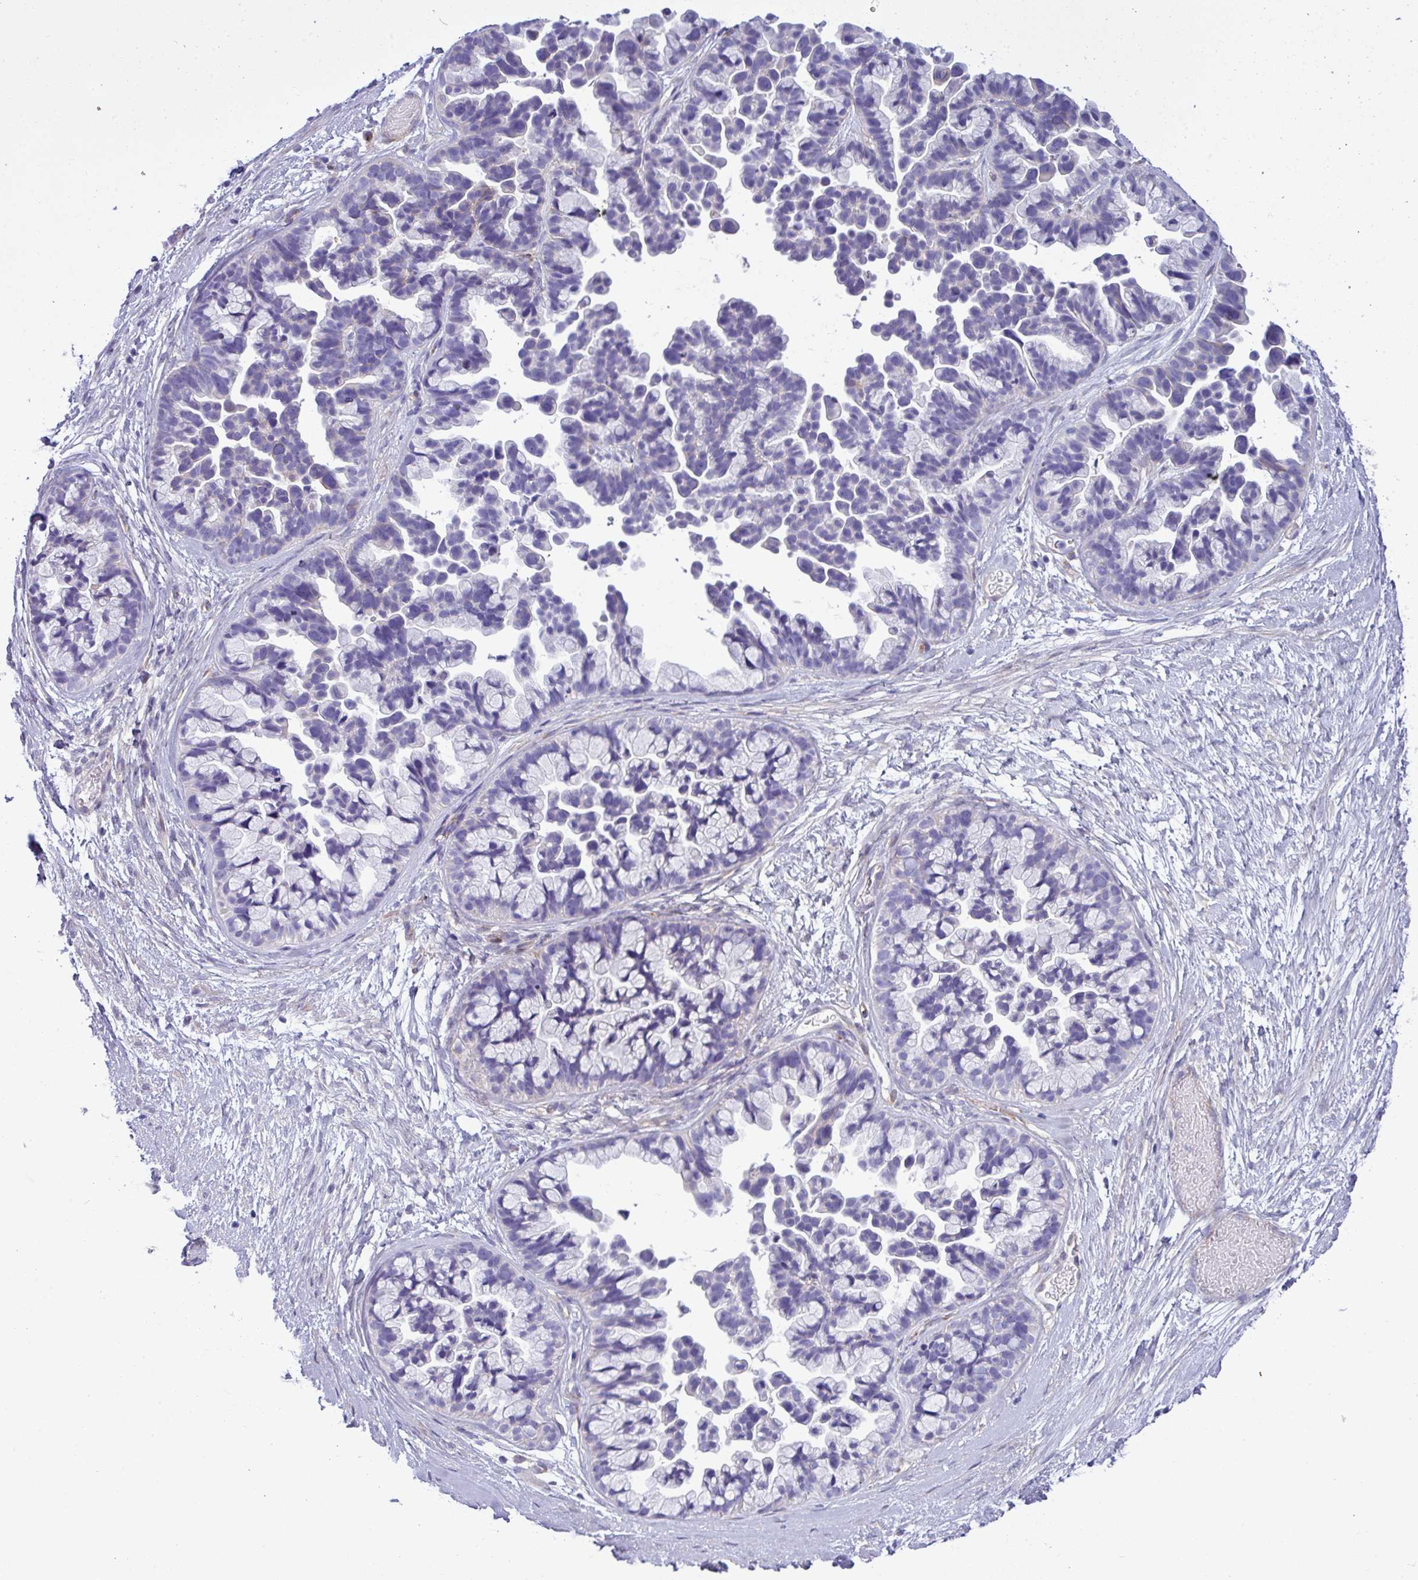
{"staining": {"intensity": "negative", "quantity": "none", "location": "none"}, "tissue": "ovarian cancer", "cell_type": "Tumor cells", "image_type": "cancer", "snomed": [{"axis": "morphology", "description": "Cystadenocarcinoma, serous, NOS"}, {"axis": "topography", "description": "Ovary"}], "caption": "An immunohistochemistry (IHC) image of ovarian cancer is shown. There is no staining in tumor cells of ovarian cancer.", "gene": "KIRREL3", "patient": {"sex": "female", "age": 56}}